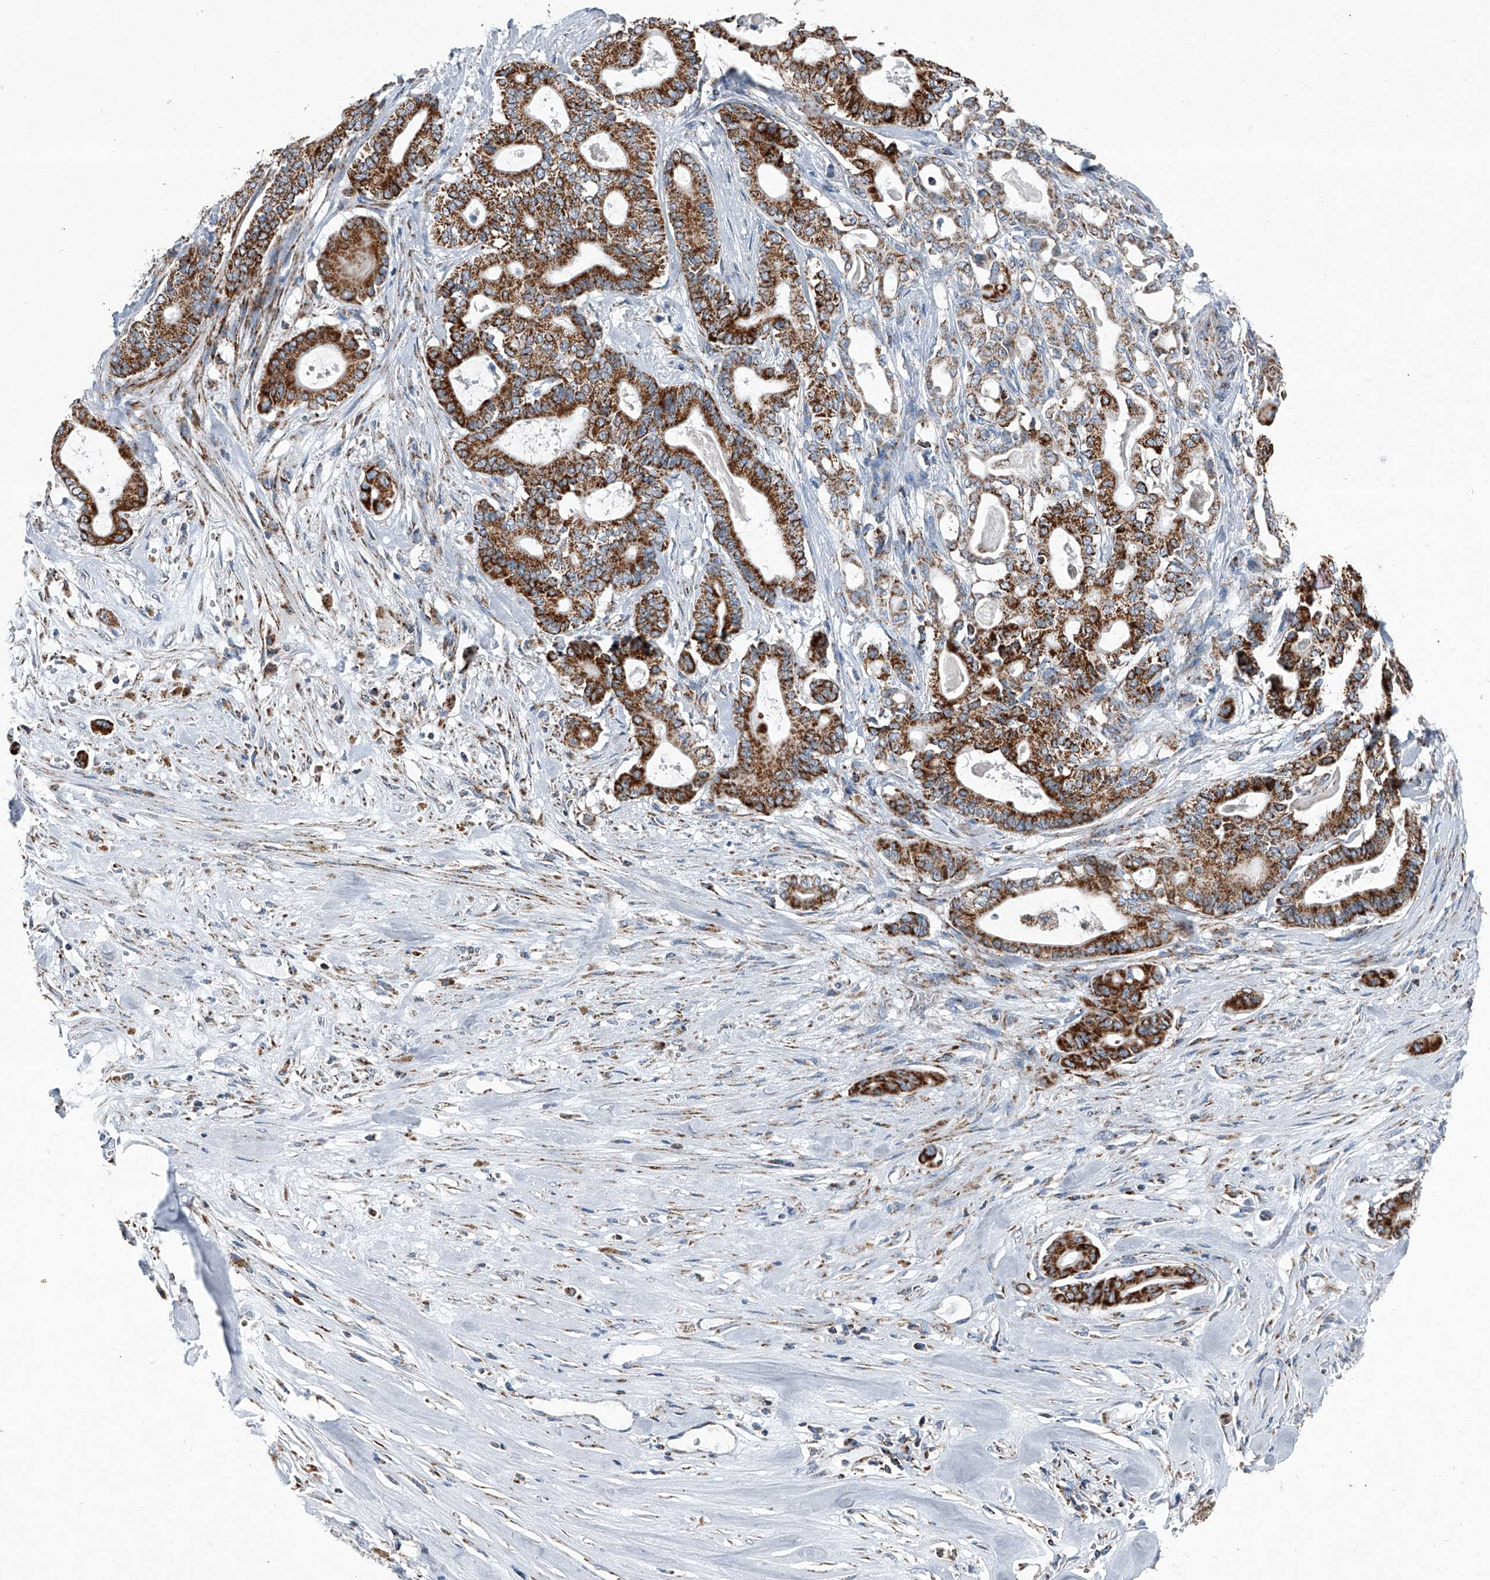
{"staining": {"intensity": "strong", "quantity": ">75%", "location": "cytoplasmic/membranous"}, "tissue": "pancreatic cancer", "cell_type": "Tumor cells", "image_type": "cancer", "snomed": [{"axis": "morphology", "description": "Adenocarcinoma, NOS"}, {"axis": "topography", "description": "Pancreas"}], "caption": "Immunohistochemistry of human pancreatic cancer exhibits high levels of strong cytoplasmic/membranous positivity in approximately >75% of tumor cells. The staining was performed using DAB (3,3'-diaminobenzidine), with brown indicating positive protein expression. Nuclei are stained blue with hematoxylin.", "gene": "CHRNA7", "patient": {"sex": "male", "age": 63}}